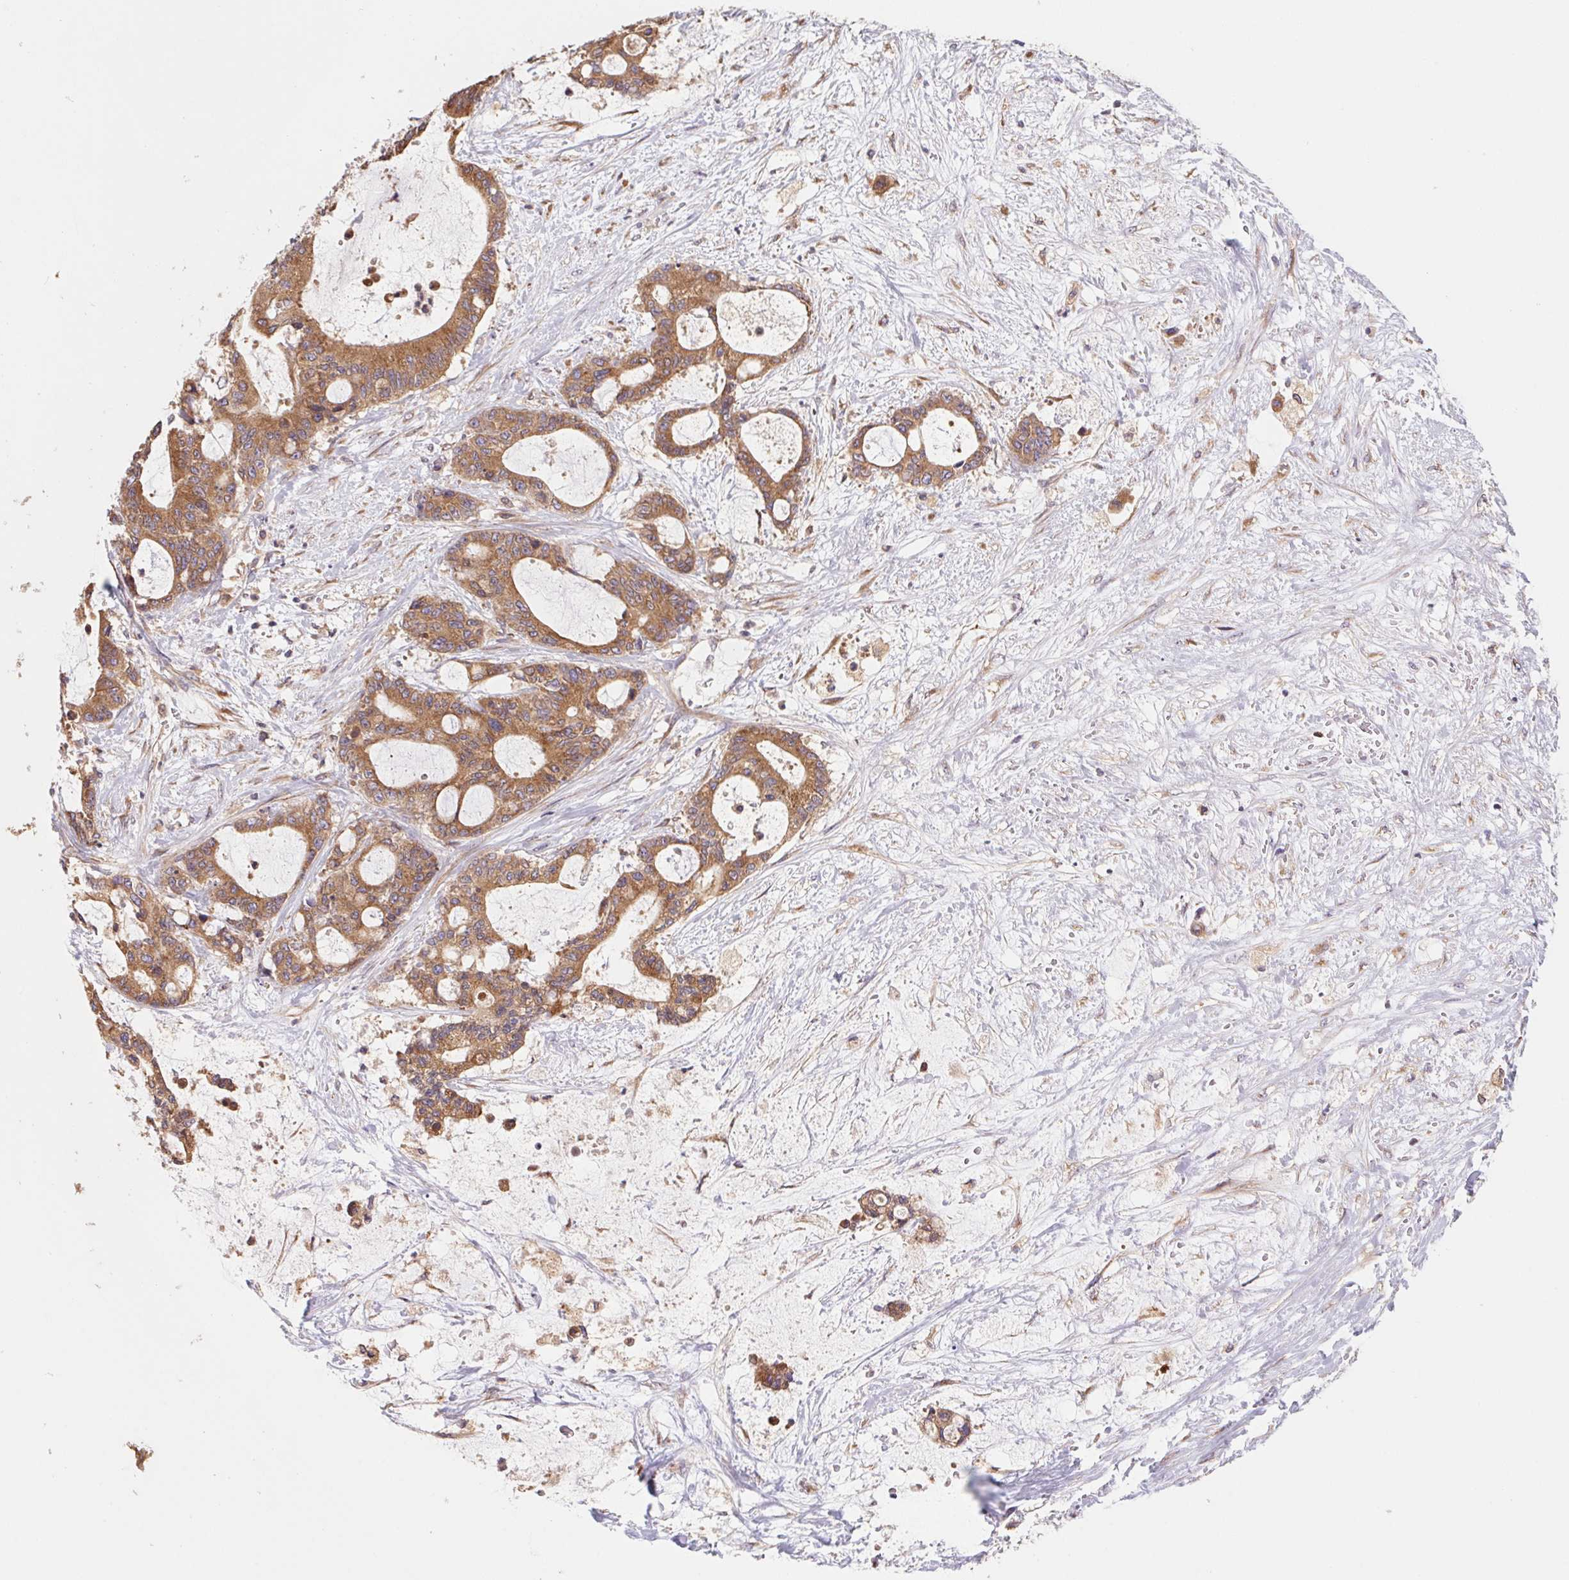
{"staining": {"intensity": "moderate", "quantity": ">75%", "location": "cytoplasmic/membranous"}, "tissue": "liver cancer", "cell_type": "Tumor cells", "image_type": "cancer", "snomed": [{"axis": "morphology", "description": "Normal tissue, NOS"}, {"axis": "morphology", "description": "Cholangiocarcinoma"}, {"axis": "topography", "description": "Liver"}, {"axis": "topography", "description": "Peripheral nerve tissue"}], "caption": "An IHC histopathology image of neoplastic tissue is shown. Protein staining in brown labels moderate cytoplasmic/membranous positivity in liver cancer (cholangiocarcinoma) within tumor cells. The protein is shown in brown color, while the nuclei are stained blue.", "gene": "RAB1A", "patient": {"sex": "female", "age": 73}}